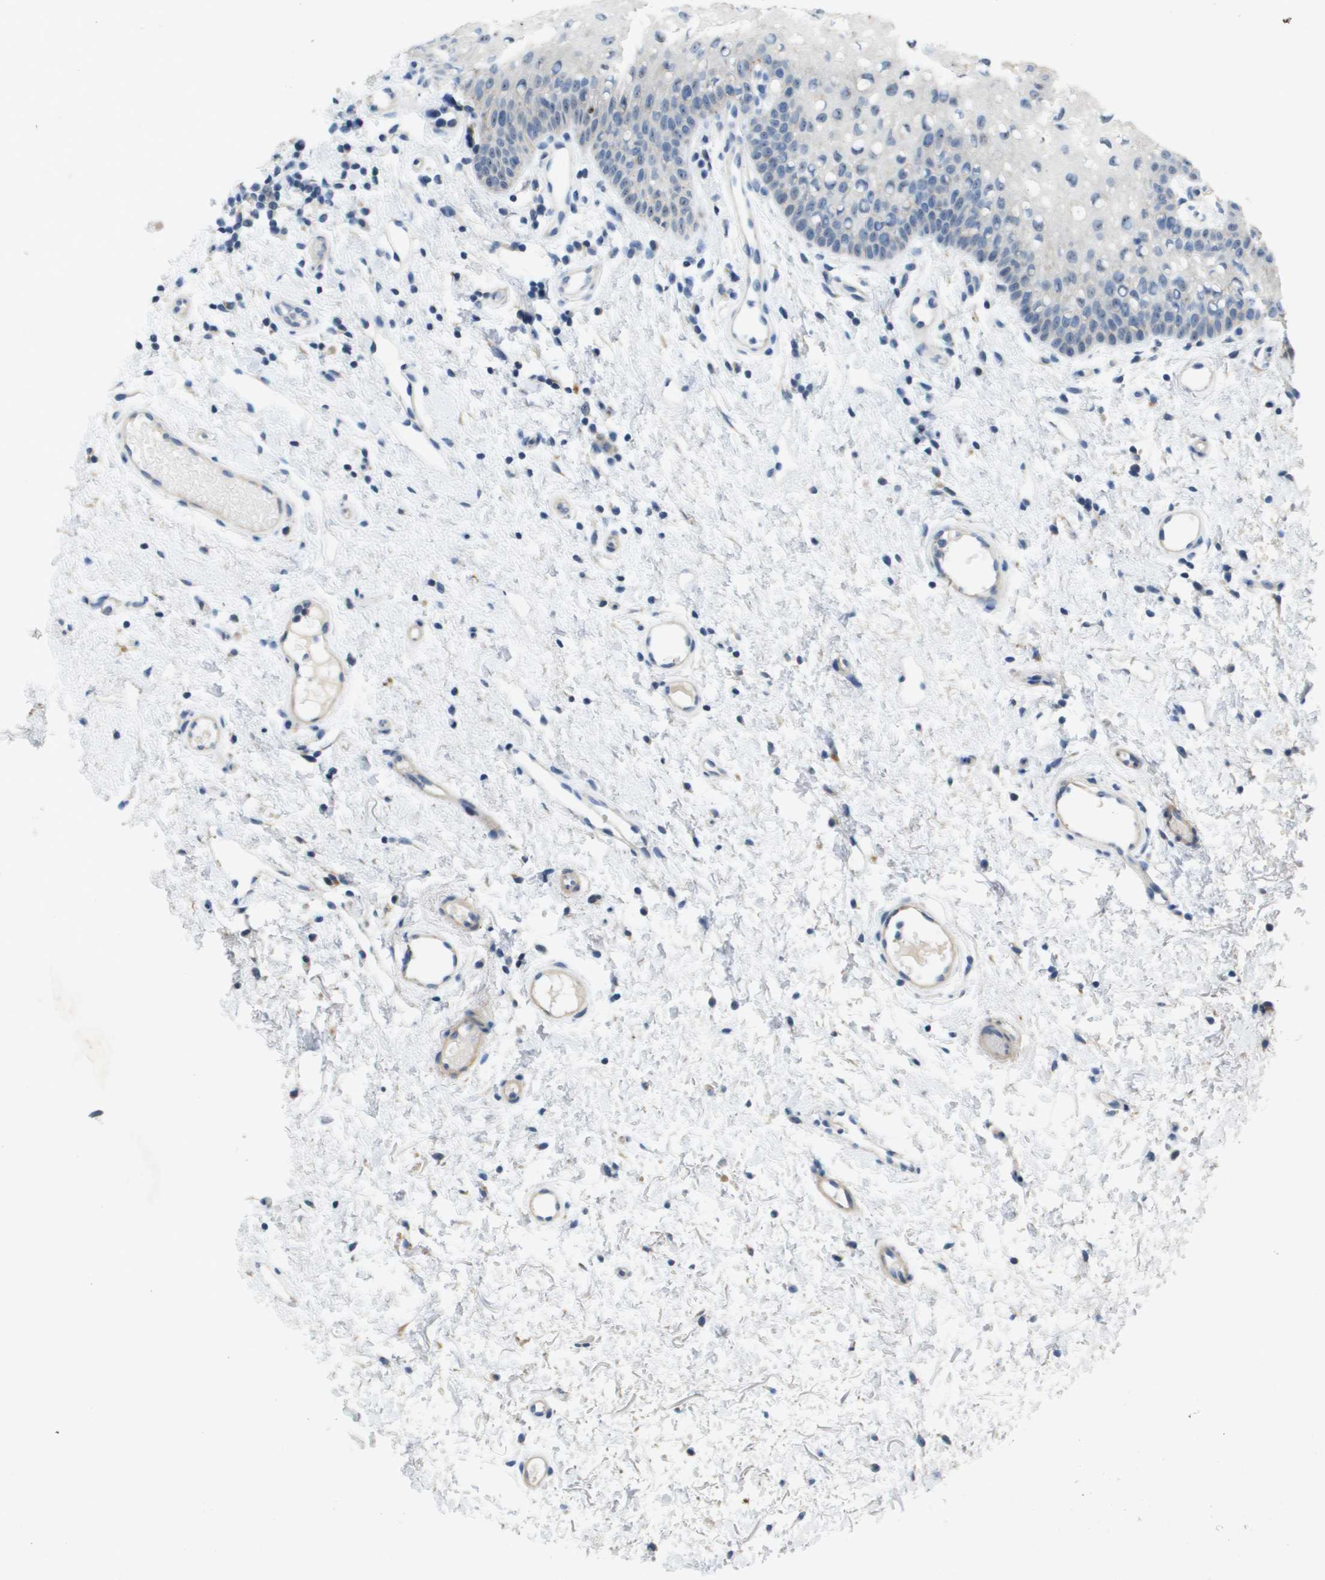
{"staining": {"intensity": "weak", "quantity": "<25%", "location": "cytoplasmic/membranous"}, "tissue": "oral mucosa", "cell_type": "Squamous epithelial cells", "image_type": "normal", "snomed": [{"axis": "morphology", "description": "Normal tissue, NOS"}, {"axis": "morphology", "description": "Squamous cell carcinoma, NOS"}, {"axis": "topography", "description": "Oral tissue"}, {"axis": "topography", "description": "Salivary gland"}, {"axis": "topography", "description": "Head-Neck"}], "caption": "Squamous epithelial cells are negative for brown protein staining in normal oral mucosa. Brightfield microscopy of immunohistochemistry stained with DAB (3,3'-diaminobenzidine) (brown) and hematoxylin (blue), captured at high magnification.", "gene": "B3GNT5", "patient": {"sex": "female", "age": 62}}